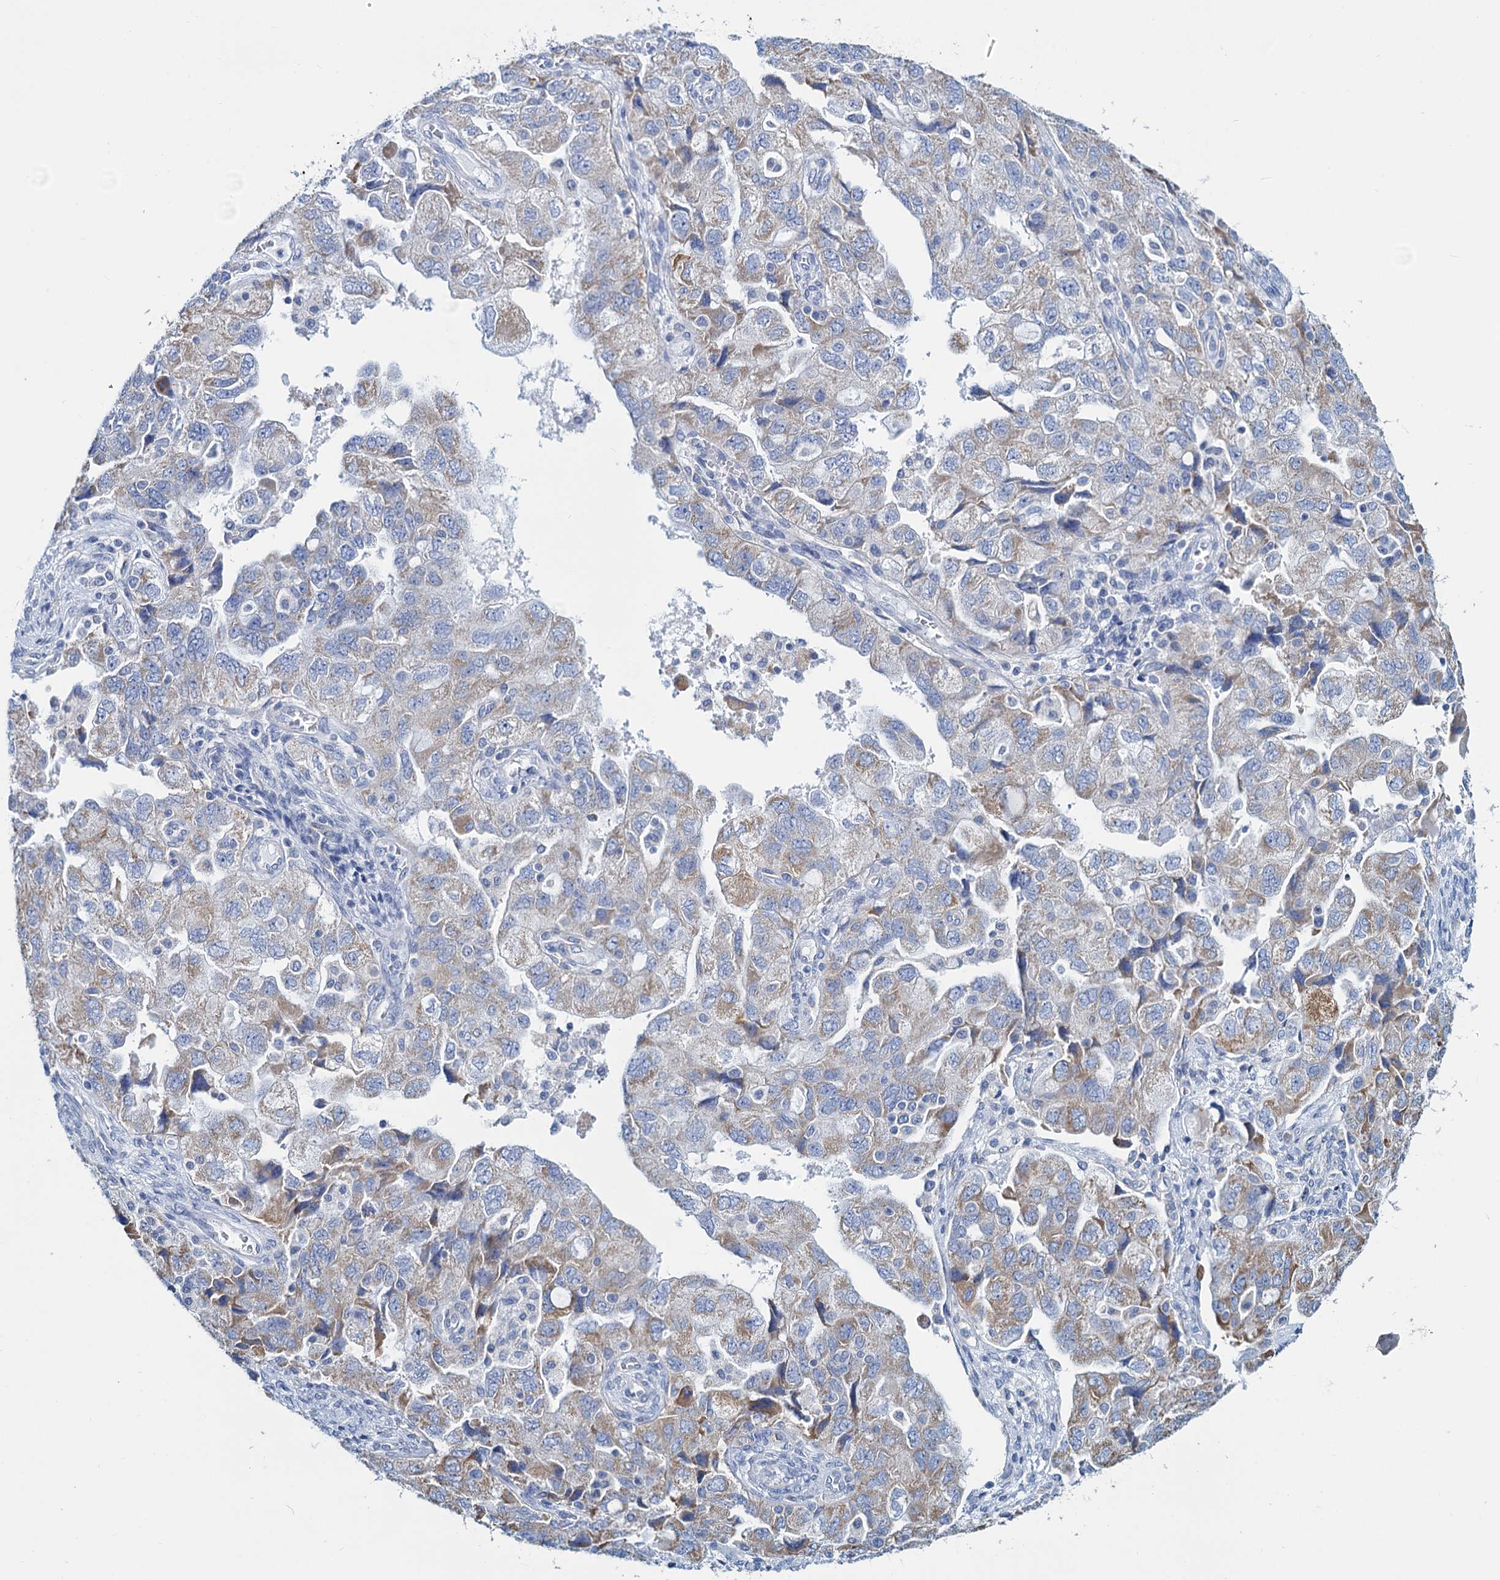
{"staining": {"intensity": "moderate", "quantity": "<25%", "location": "cytoplasmic/membranous"}, "tissue": "ovarian cancer", "cell_type": "Tumor cells", "image_type": "cancer", "snomed": [{"axis": "morphology", "description": "Carcinoma, NOS"}, {"axis": "morphology", "description": "Cystadenocarcinoma, serous, NOS"}, {"axis": "topography", "description": "Ovary"}], "caption": "Immunohistochemical staining of ovarian cancer demonstrates moderate cytoplasmic/membranous protein positivity in approximately <25% of tumor cells.", "gene": "SLC1A3", "patient": {"sex": "female", "age": 69}}